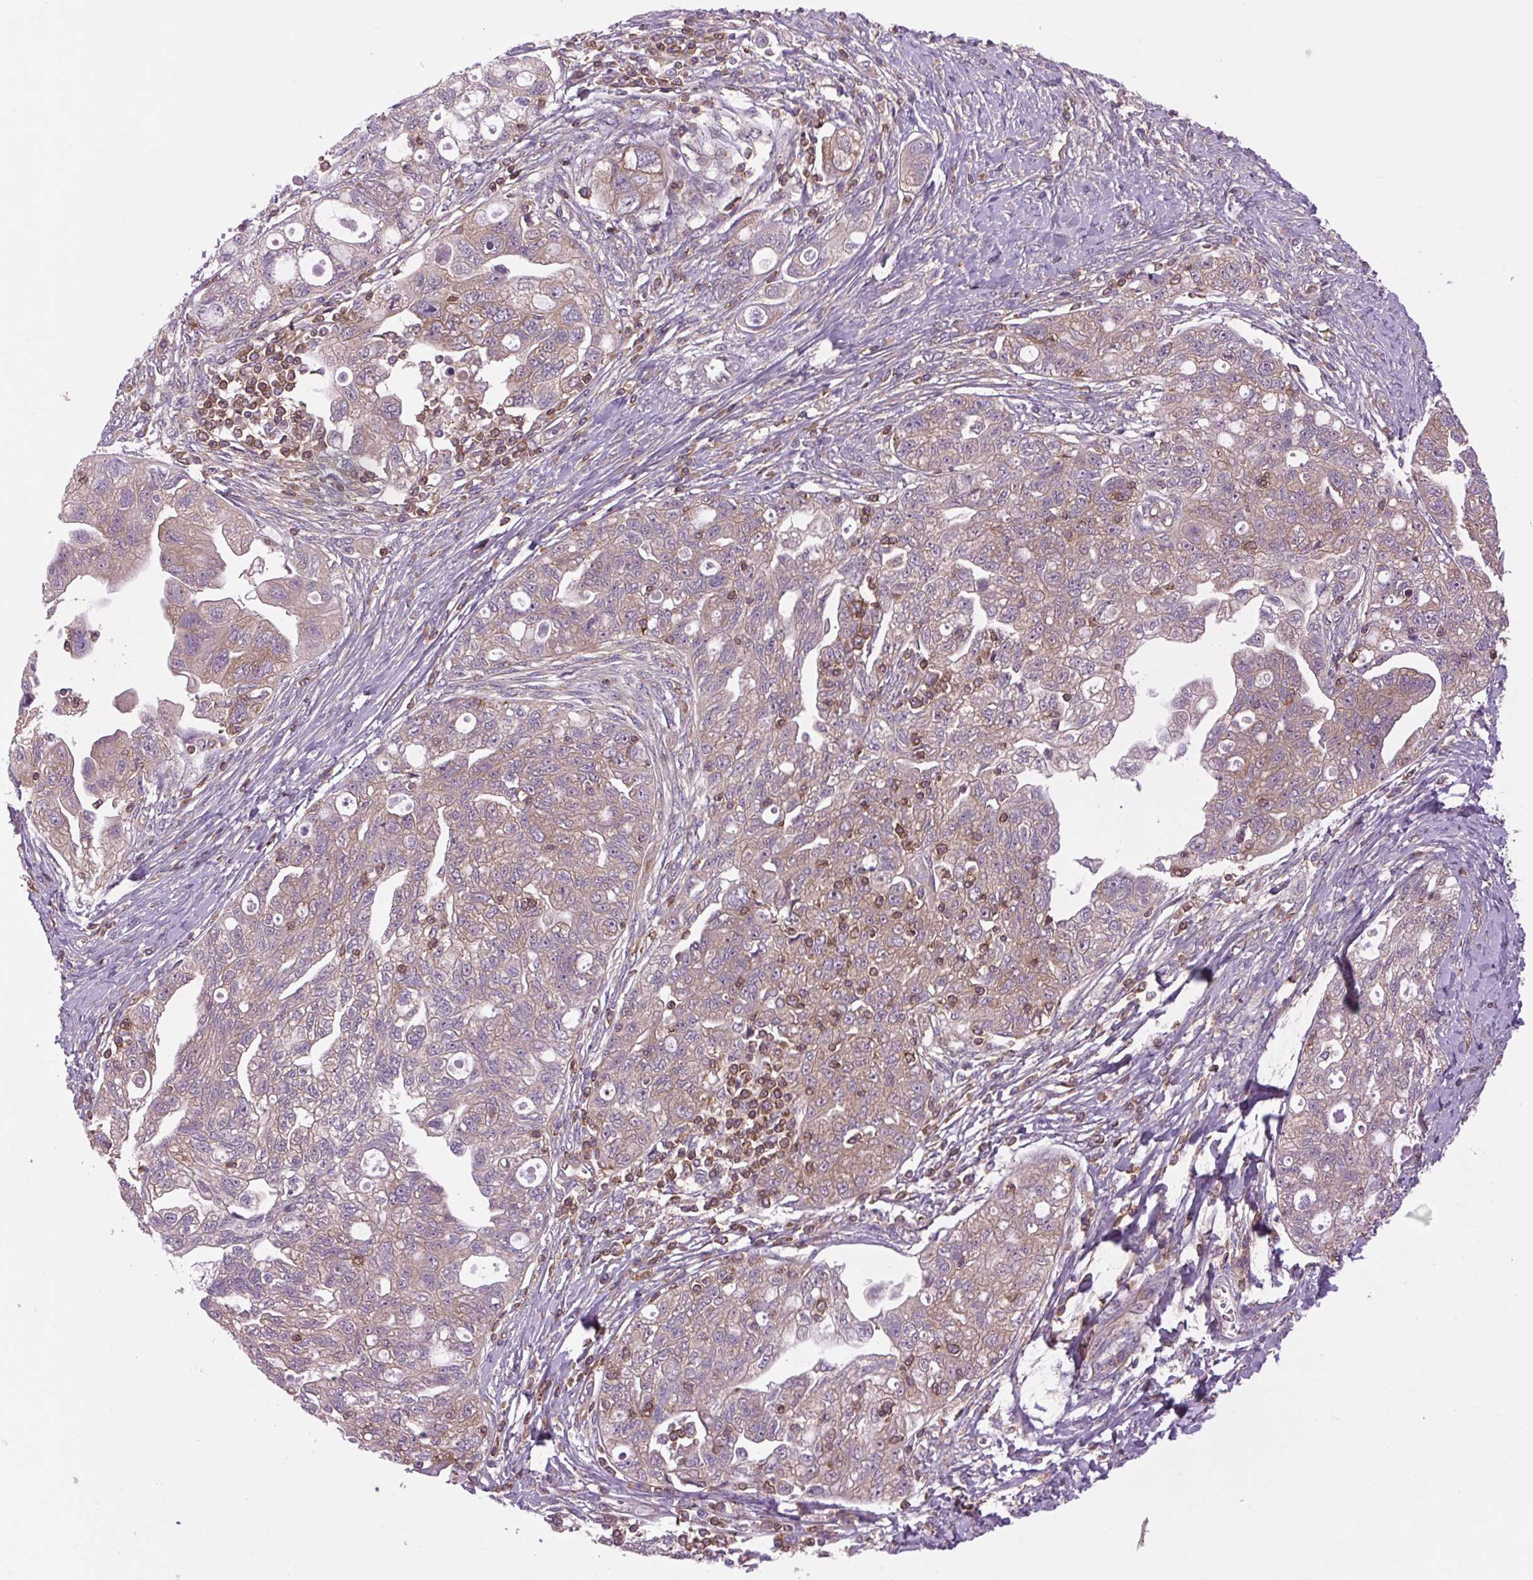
{"staining": {"intensity": "moderate", "quantity": "25%-75%", "location": "cytoplasmic/membranous,nuclear"}, "tissue": "ovarian cancer", "cell_type": "Tumor cells", "image_type": "cancer", "snomed": [{"axis": "morphology", "description": "Carcinoma, NOS"}, {"axis": "morphology", "description": "Cystadenocarcinoma, serous, NOS"}, {"axis": "topography", "description": "Ovary"}], "caption": "Tumor cells show medium levels of moderate cytoplasmic/membranous and nuclear staining in about 25%-75% of cells in ovarian cancer. Nuclei are stained in blue.", "gene": "PLCG1", "patient": {"sex": "female", "age": 69}}